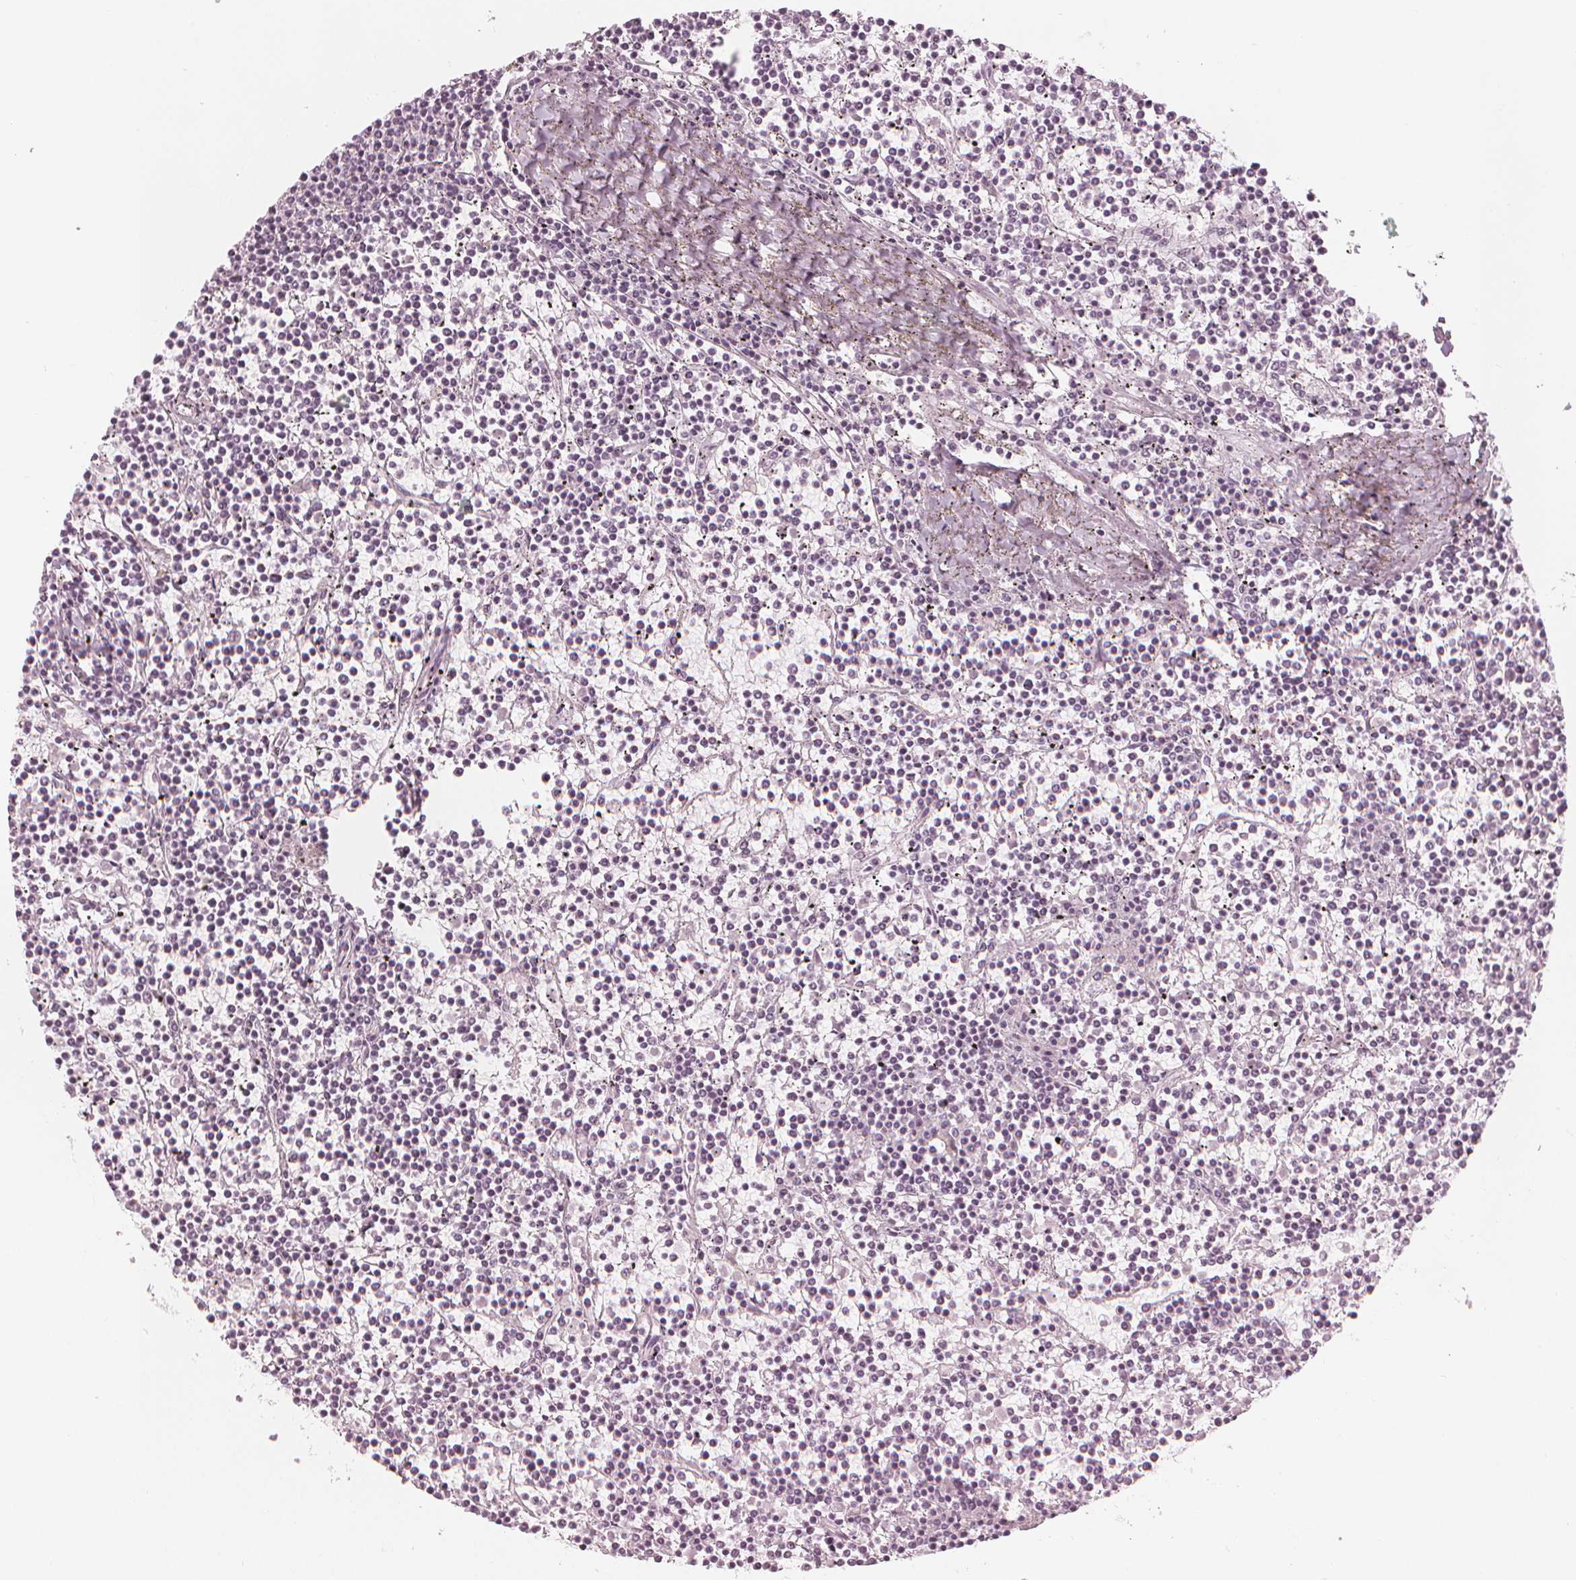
{"staining": {"intensity": "negative", "quantity": "none", "location": "none"}, "tissue": "lymphoma", "cell_type": "Tumor cells", "image_type": "cancer", "snomed": [{"axis": "morphology", "description": "Malignant lymphoma, non-Hodgkin's type, Low grade"}, {"axis": "topography", "description": "Spleen"}], "caption": "Tumor cells are negative for protein expression in human lymphoma.", "gene": "PAEP", "patient": {"sex": "female", "age": 19}}